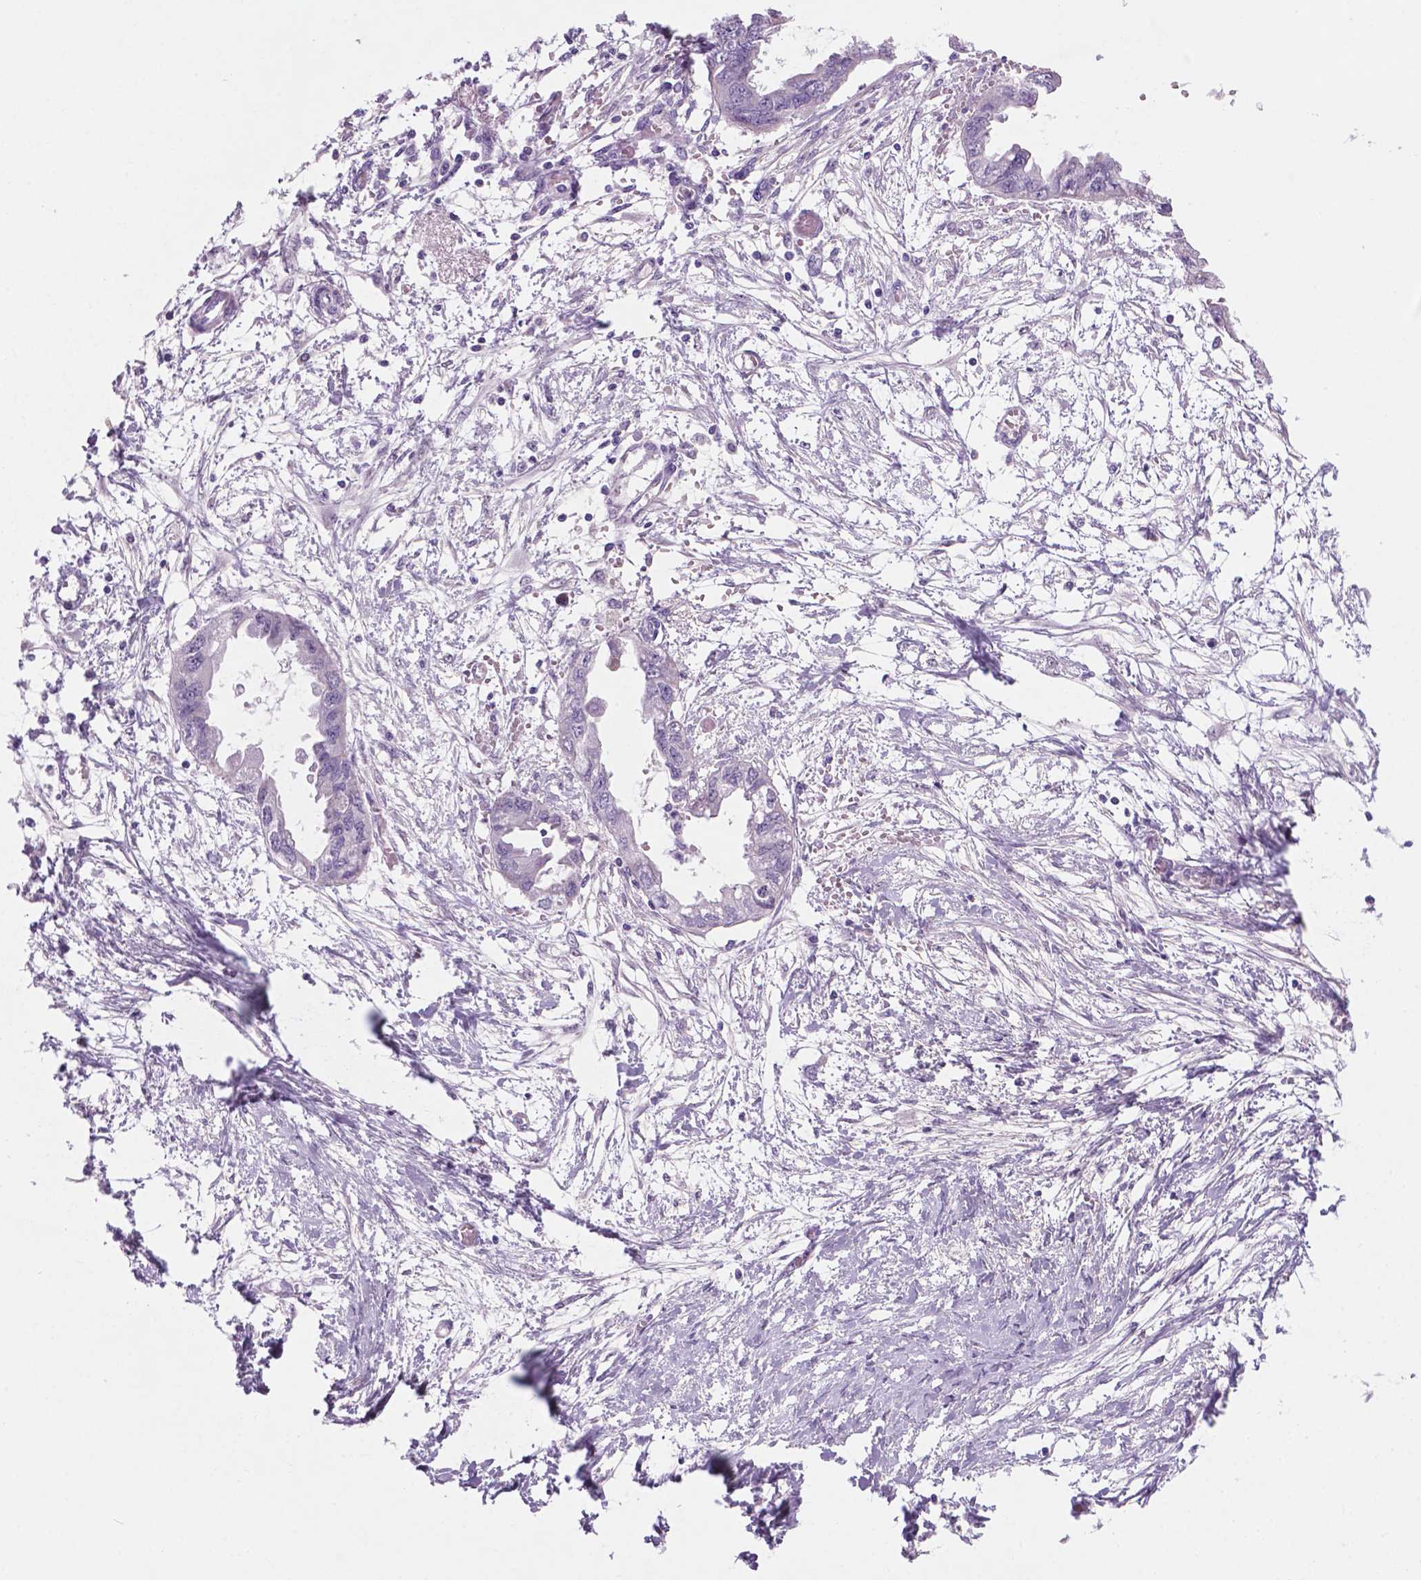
{"staining": {"intensity": "negative", "quantity": "none", "location": "none"}, "tissue": "endometrial cancer", "cell_type": "Tumor cells", "image_type": "cancer", "snomed": [{"axis": "morphology", "description": "Adenocarcinoma, NOS"}, {"axis": "morphology", "description": "Adenocarcinoma, metastatic, NOS"}, {"axis": "topography", "description": "Adipose tissue"}, {"axis": "topography", "description": "Endometrium"}], "caption": "High magnification brightfield microscopy of endometrial adenocarcinoma stained with DAB (3,3'-diaminobenzidine) (brown) and counterstained with hematoxylin (blue): tumor cells show no significant expression.", "gene": "C18orf21", "patient": {"sex": "female", "age": 67}}